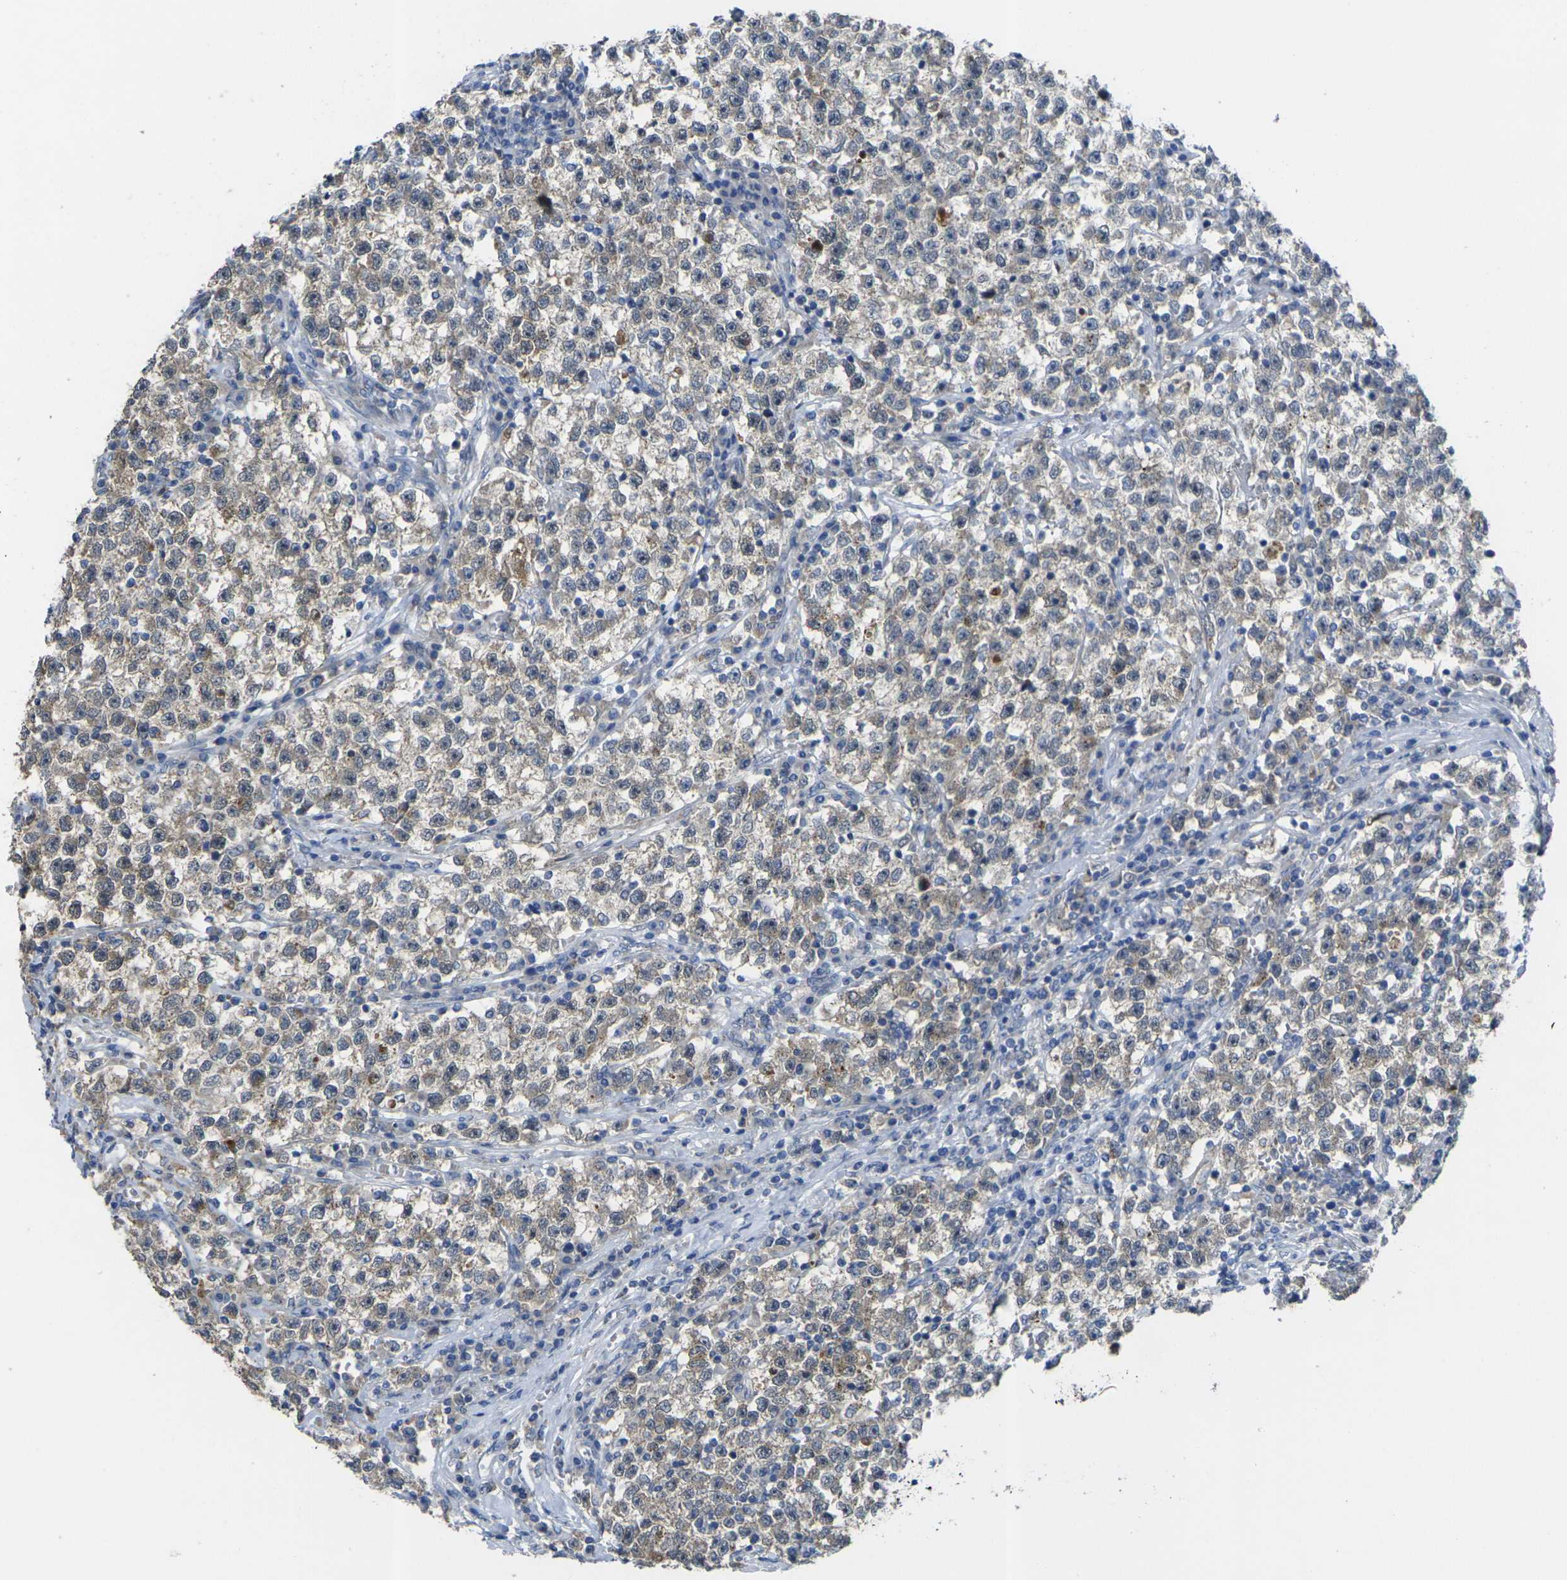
{"staining": {"intensity": "moderate", "quantity": ">75%", "location": "cytoplasmic/membranous"}, "tissue": "testis cancer", "cell_type": "Tumor cells", "image_type": "cancer", "snomed": [{"axis": "morphology", "description": "Seminoma, NOS"}, {"axis": "topography", "description": "Testis"}], "caption": "Seminoma (testis) stained with DAB (3,3'-diaminobenzidine) immunohistochemistry reveals medium levels of moderate cytoplasmic/membranous expression in about >75% of tumor cells.", "gene": "GNA12", "patient": {"sex": "male", "age": 22}}